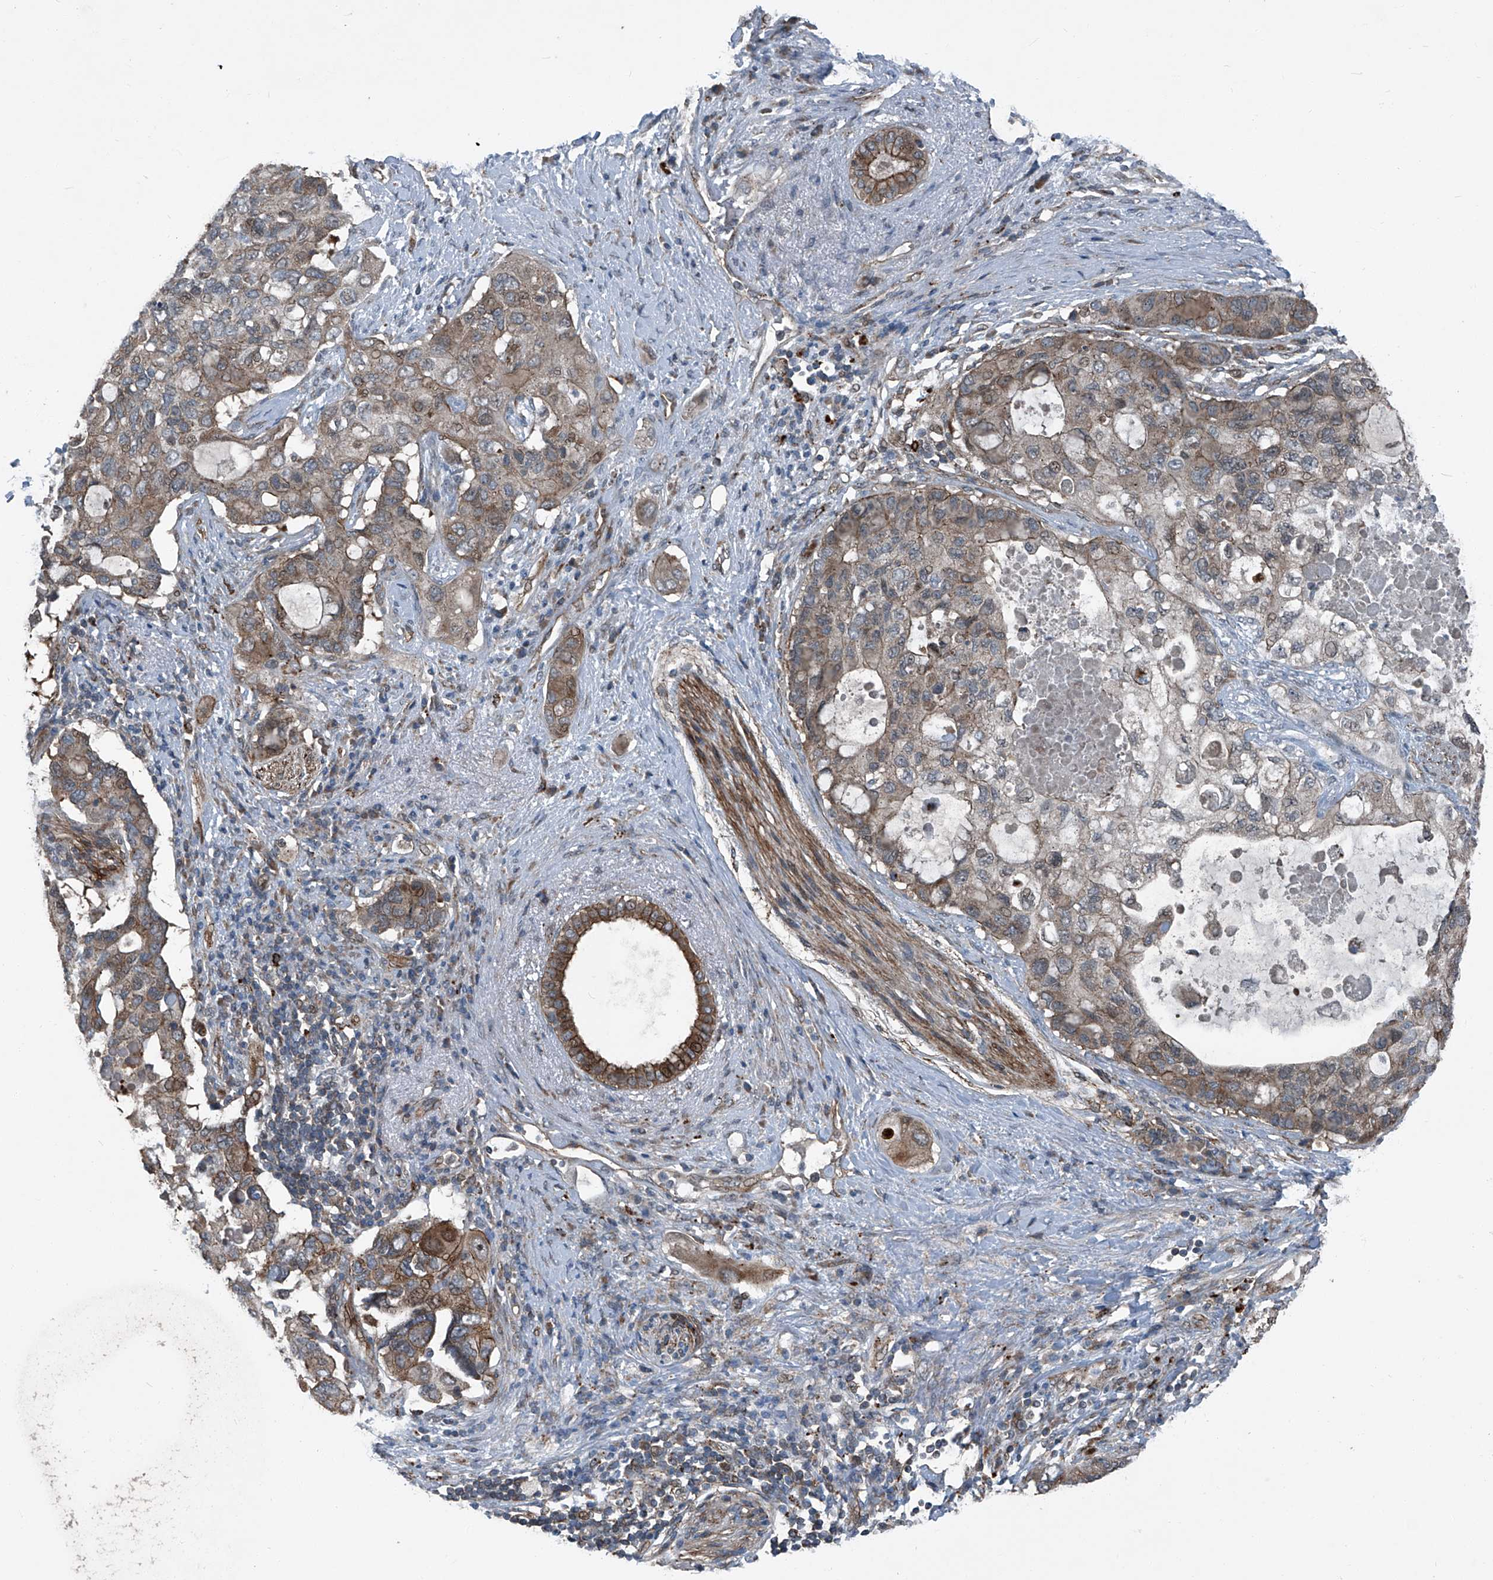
{"staining": {"intensity": "weak", "quantity": ">75%", "location": "cytoplasmic/membranous"}, "tissue": "pancreatic cancer", "cell_type": "Tumor cells", "image_type": "cancer", "snomed": [{"axis": "morphology", "description": "Adenocarcinoma, NOS"}, {"axis": "topography", "description": "Pancreas"}], "caption": "DAB immunohistochemical staining of pancreatic cancer shows weak cytoplasmic/membranous protein staining in about >75% of tumor cells.", "gene": "SENP2", "patient": {"sex": "female", "age": 56}}